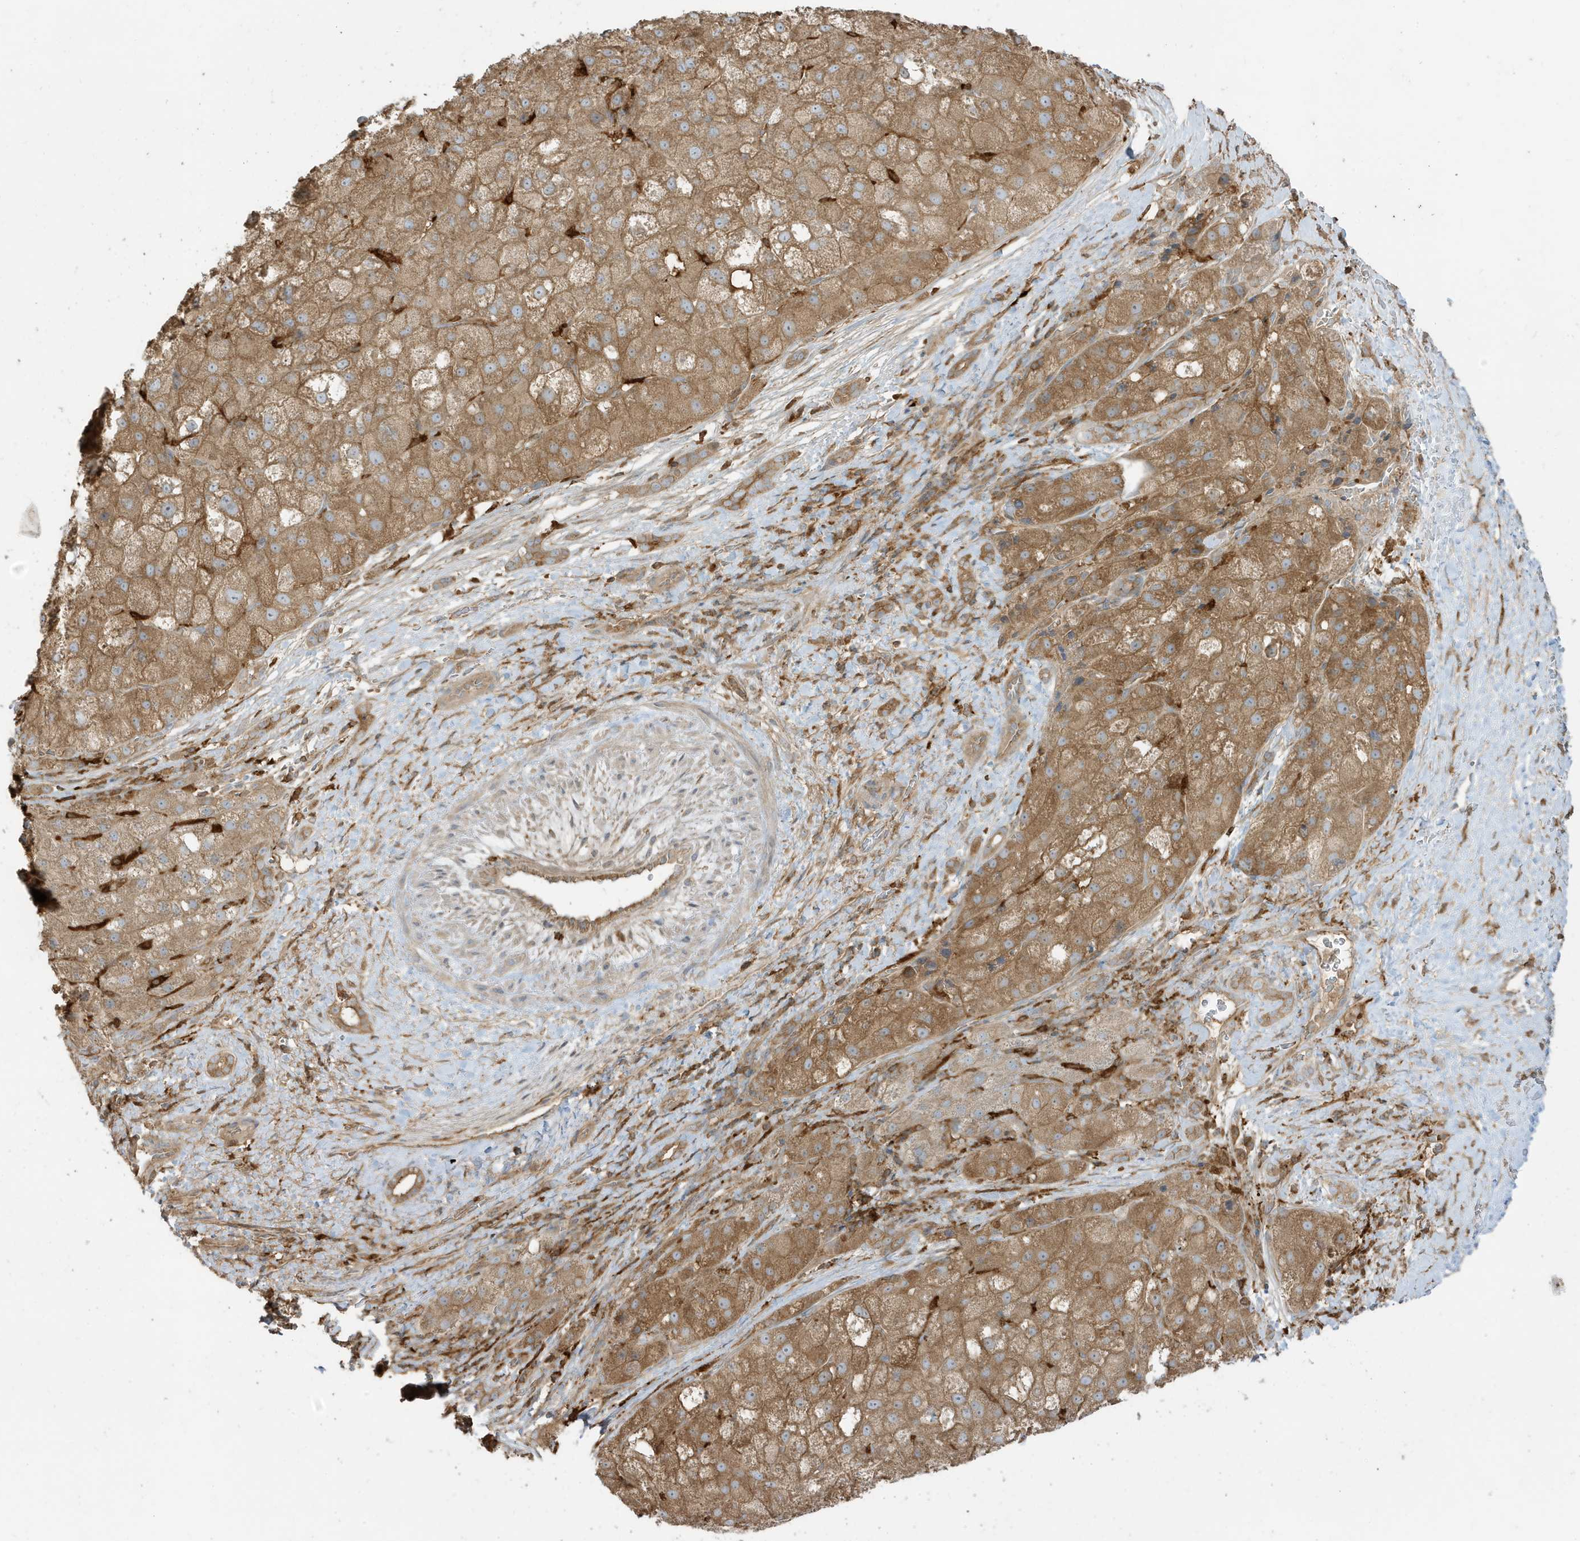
{"staining": {"intensity": "moderate", "quantity": ">75%", "location": "cytoplasmic/membranous"}, "tissue": "liver cancer", "cell_type": "Tumor cells", "image_type": "cancer", "snomed": [{"axis": "morphology", "description": "Carcinoma, Hepatocellular, NOS"}, {"axis": "topography", "description": "Liver"}], "caption": "Brown immunohistochemical staining in hepatocellular carcinoma (liver) shows moderate cytoplasmic/membranous positivity in approximately >75% of tumor cells.", "gene": "ABTB1", "patient": {"sex": "male", "age": 57}}